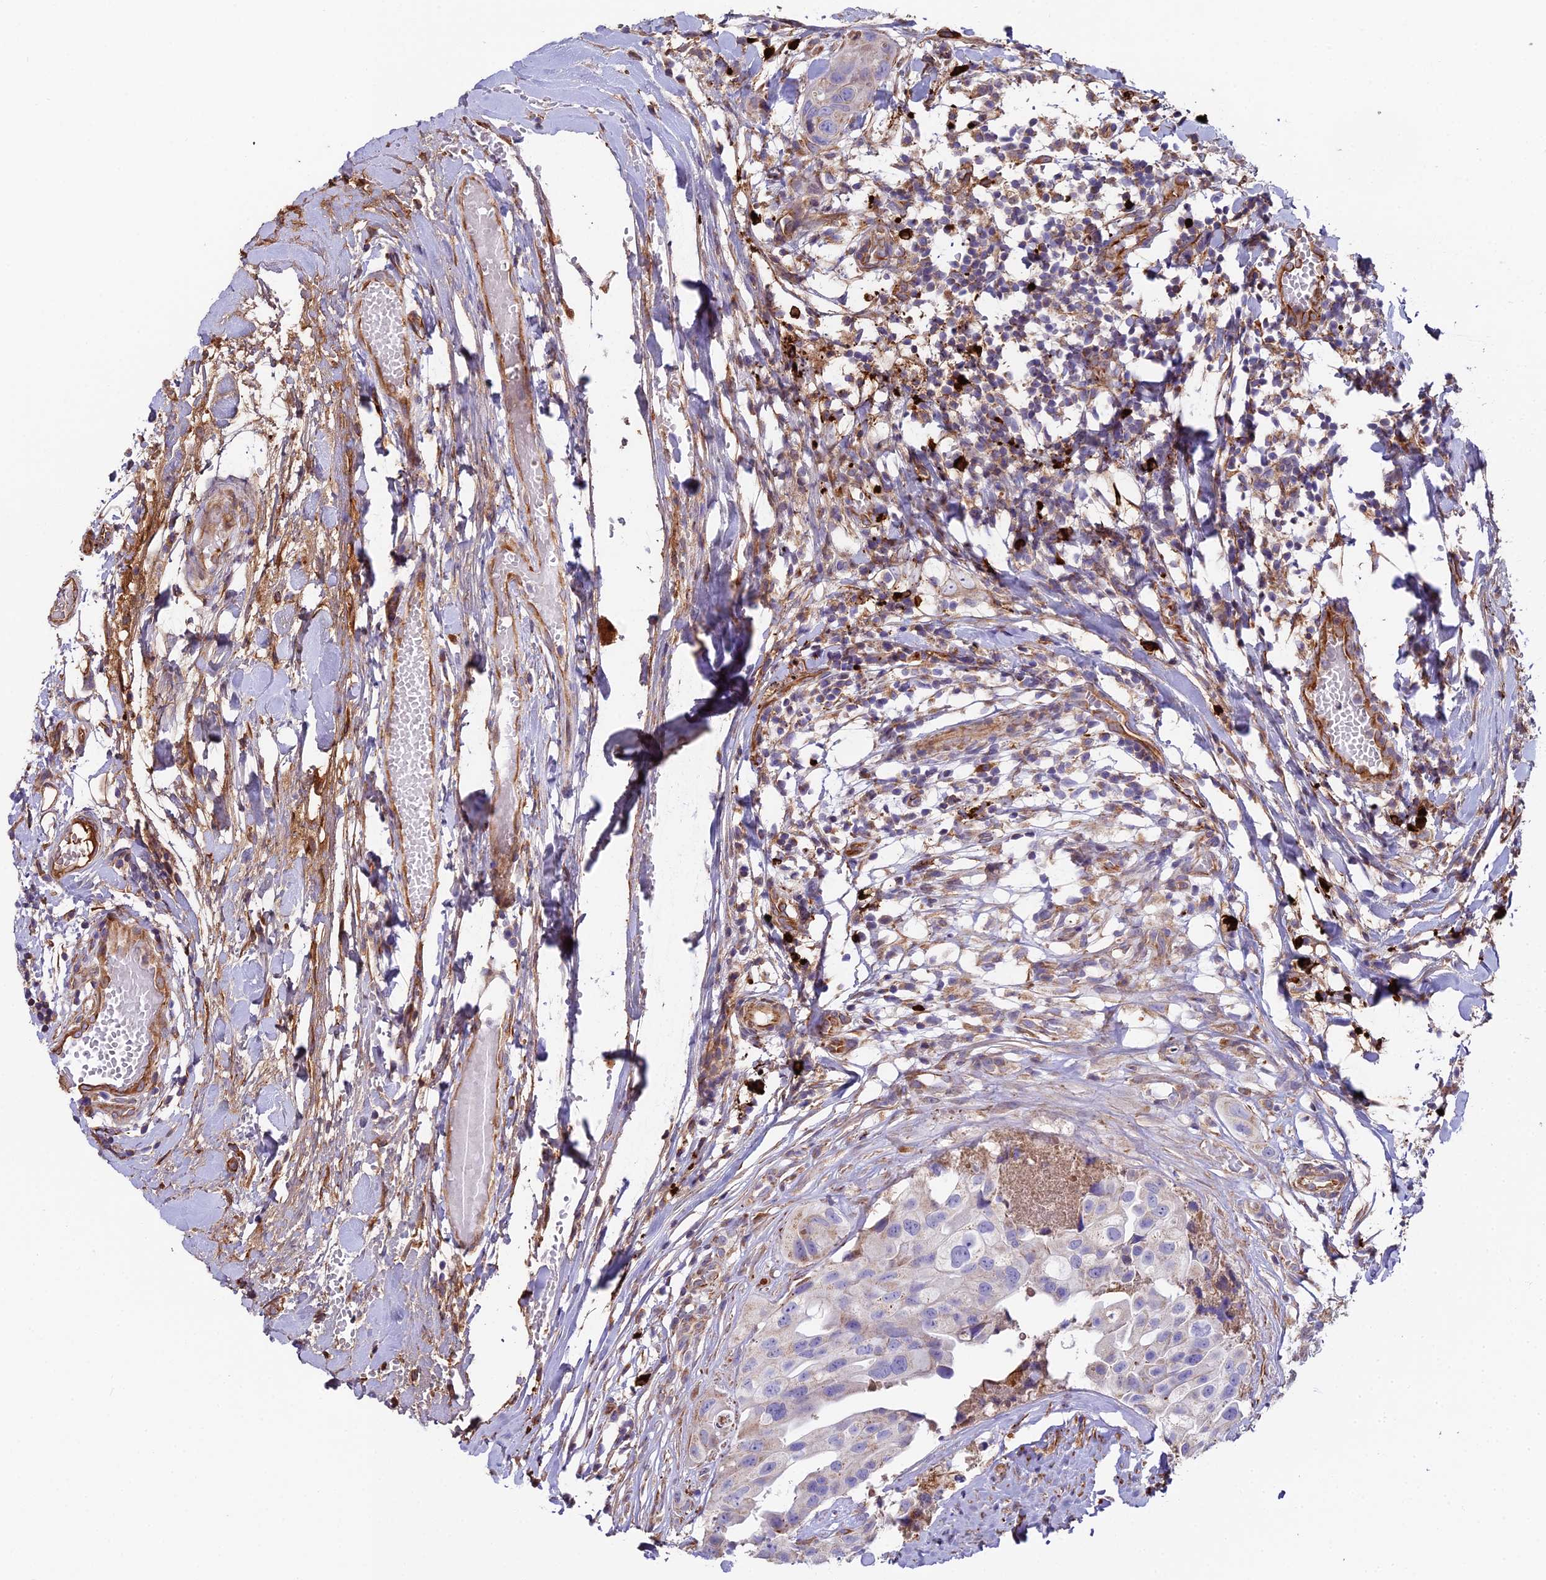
{"staining": {"intensity": "negative", "quantity": "none", "location": "none"}, "tissue": "head and neck cancer", "cell_type": "Tumor cells", "image_type": "cancer", "snomed": [{"axis": "morphology", "description": "Adenocarcinoma, NOS"}, {"axis": "morphology", "description": "Adenocarcinoma, metastatic, NOS"}, {"axis": "topography", "description": "Head-Neck"}], "caption": "Protein analysis of head and neck cancer (metastatic adenocarcinoma) demonstrates no significant expression in tumor cells. Brightfield microscopy of immunohistochemistry stained with DAB (3,3'-diaminobenzidine) (brown) and hematoxylin (blue), captured at high magnification.", "gene": "BEX4", "patient": {"sex": "male", "age": 75}}